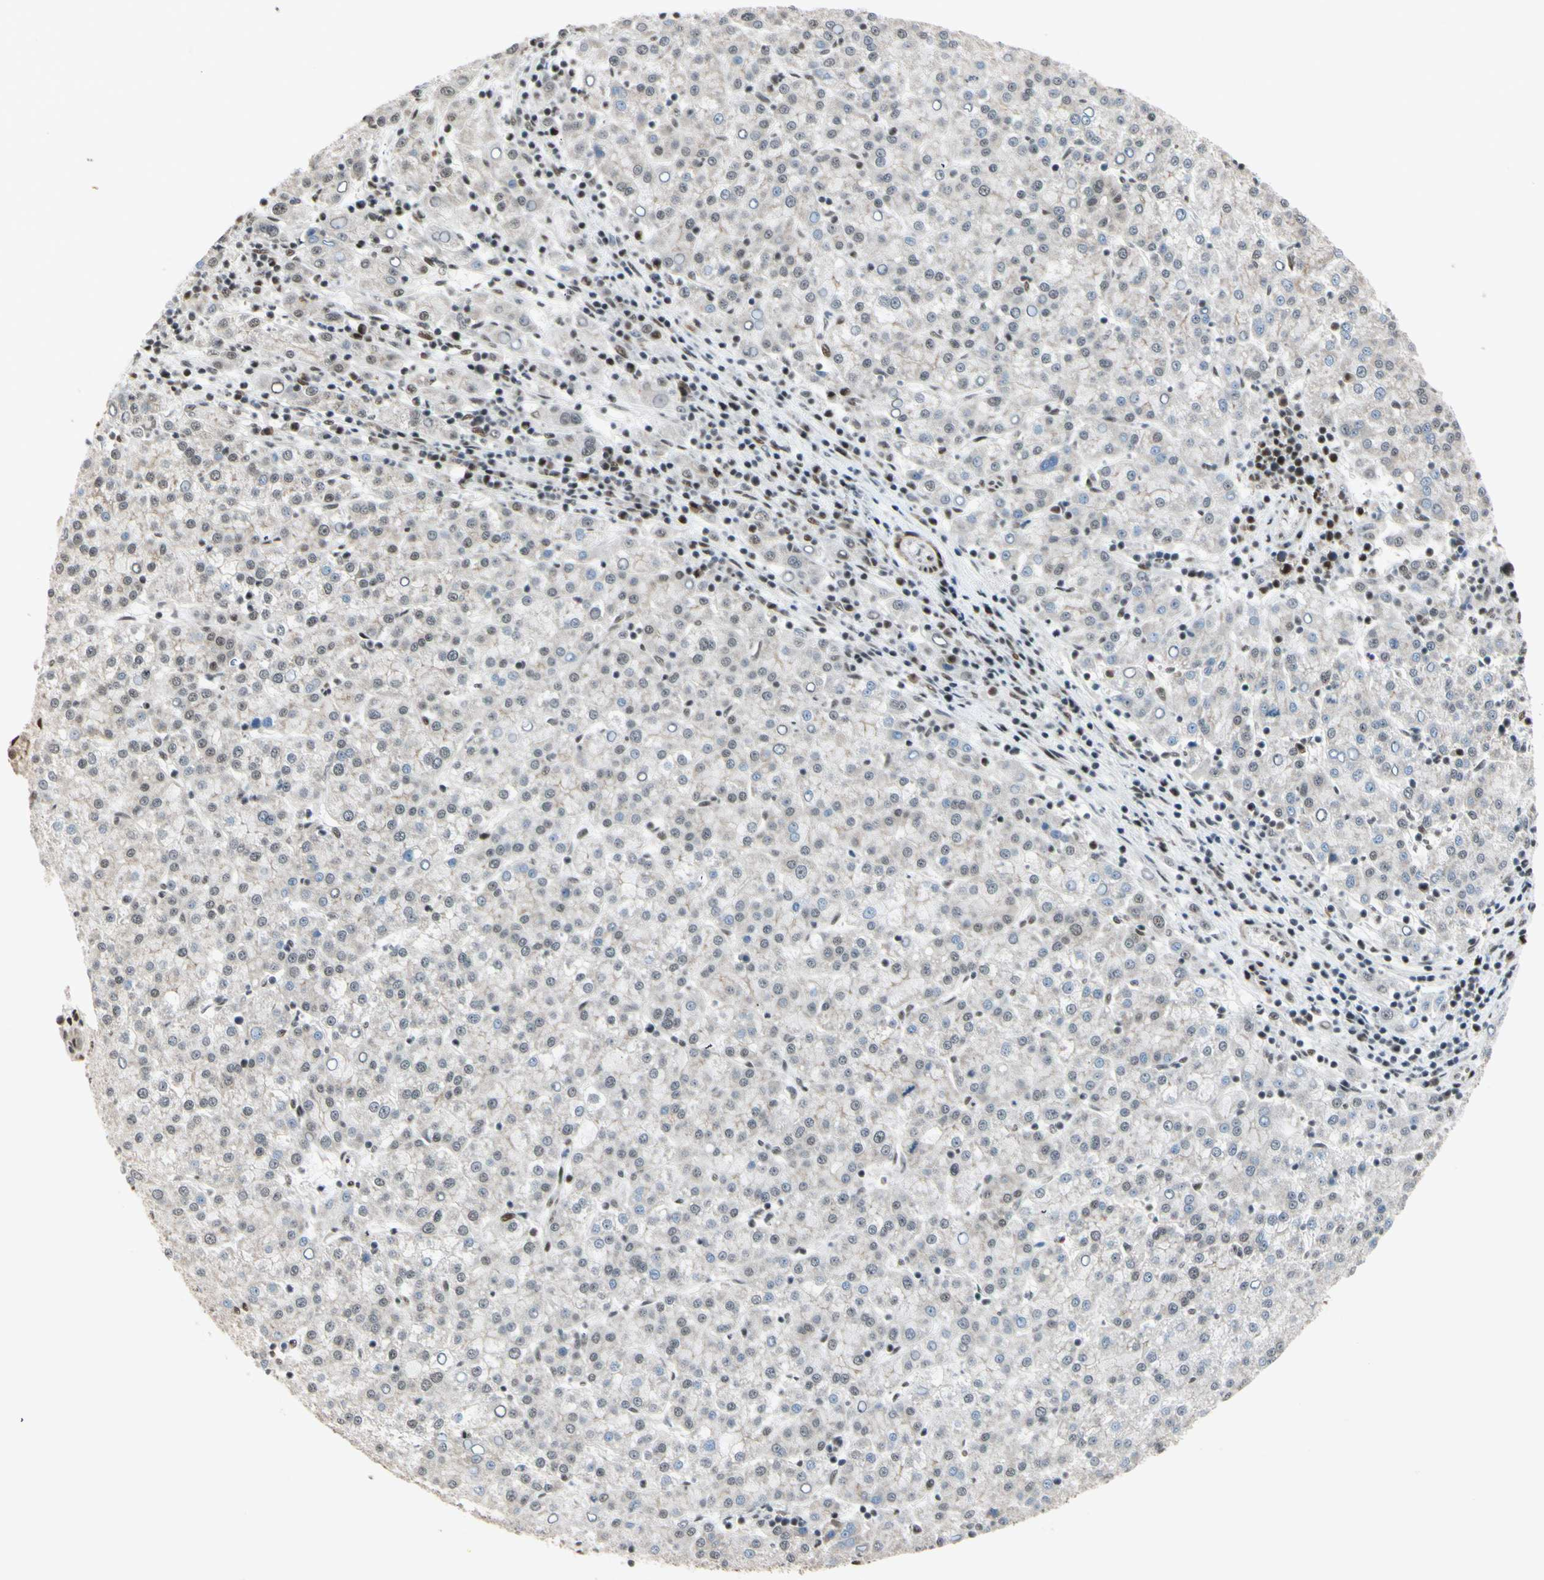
{"staining": {"intensity": "weak", "quantity": "<25%", "location": "cytoplasmic/membranous,nuclear"}, "tissue": "liver cancer", "cell_type": "Tumor cells", "image_type": "cancer", "snomed": [{"axis": "morphology", "description": "Carcinoma, Hepatocellular, NOS"}, {"axis": "topography", "description": "Liver"}], "caption": "A photomicrograph of hepatocellular carcinoma (liver) stained for a protein reveals no brown staining in tumor cells.", "gene": "CHAMP1", "patient": {"sex": "female", "age": 58}}